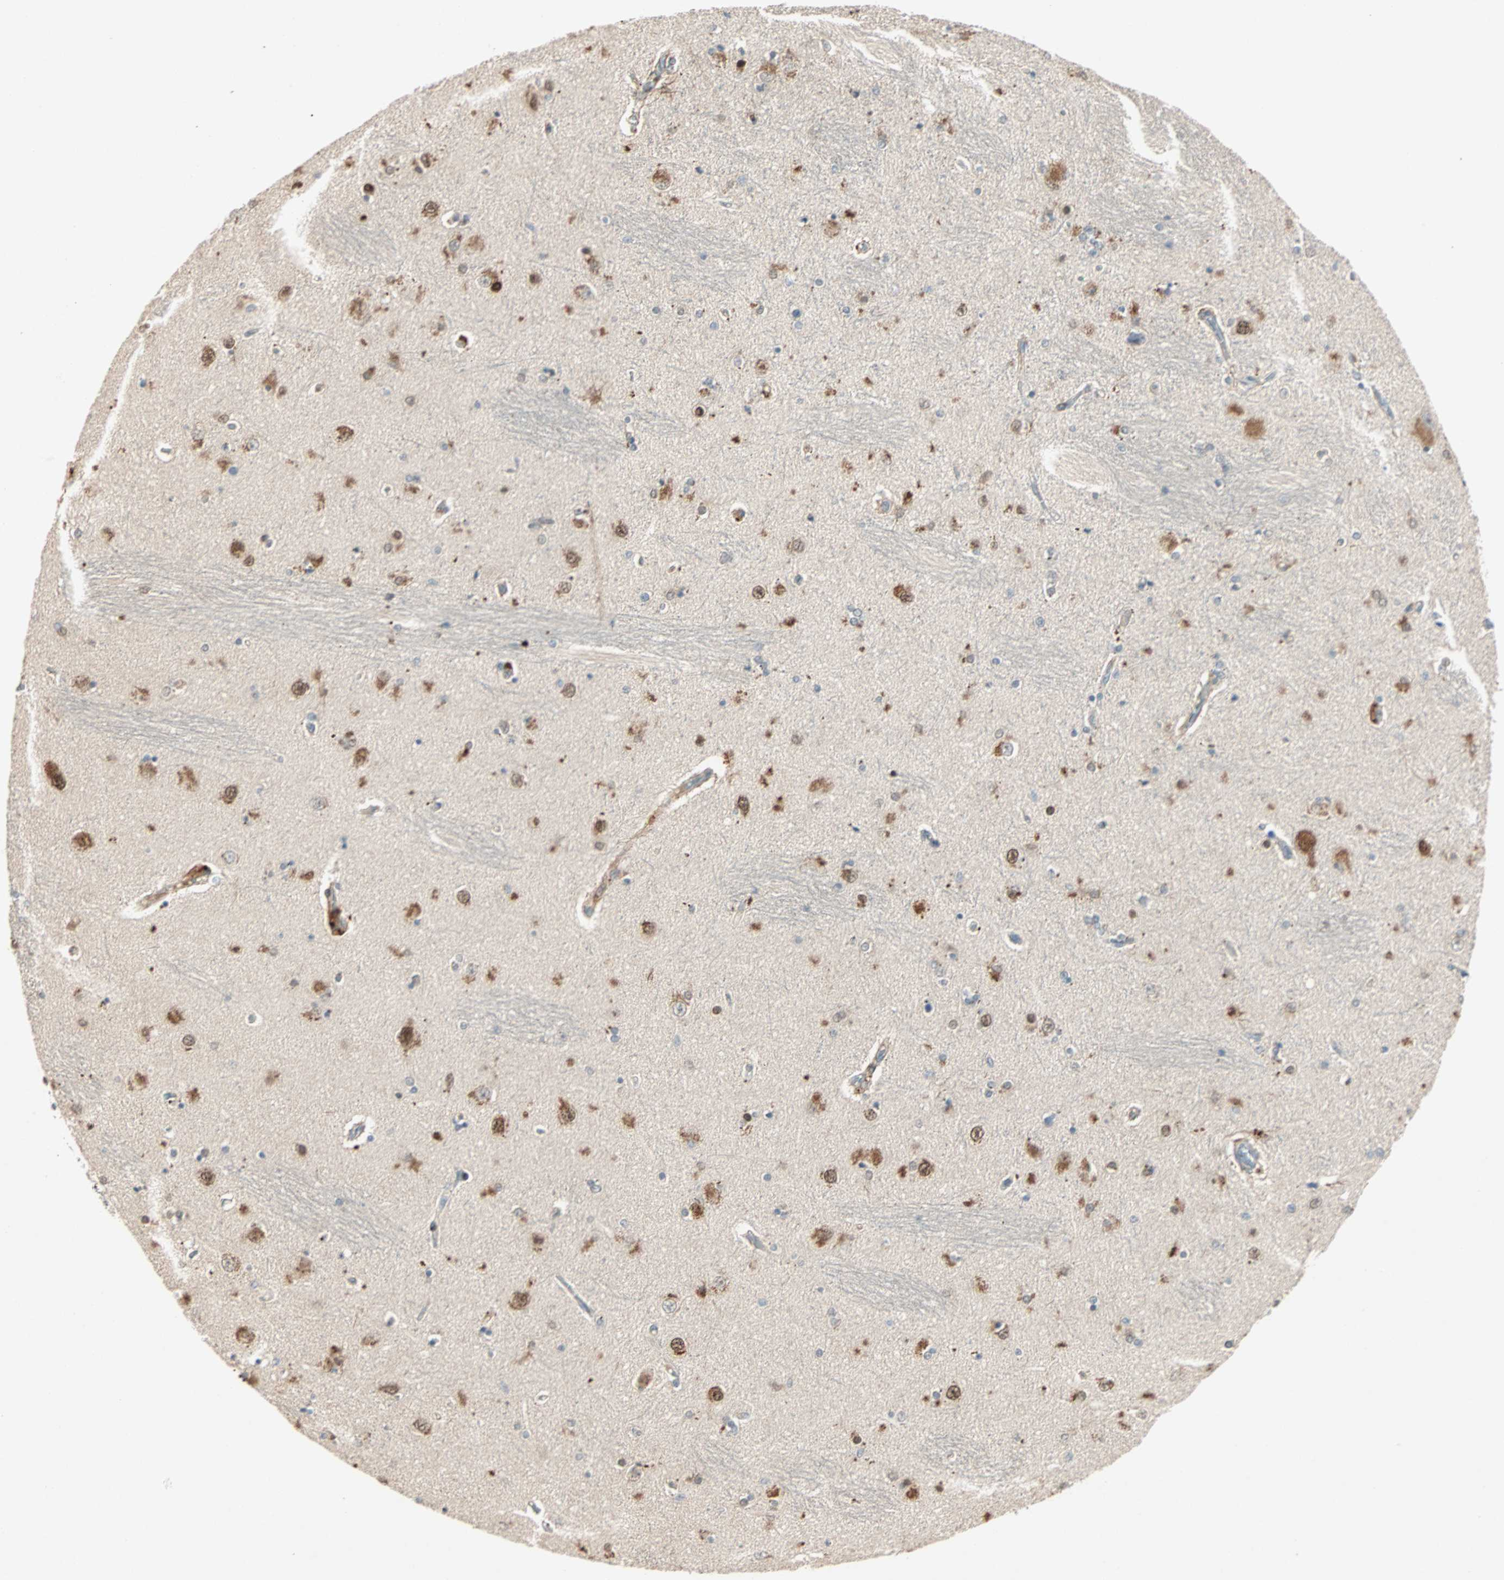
{"staining": {"intensity": "weak", "quantity": "25%-75%", "location": "cytoplasmic/membranous,nuclear"}, "tissue": "hippocampus", "cell_type": "Glial cells", "image_type": "normal", "snomed": [{"axis": "morphology", "description": "Normal tissue, NOS"}, {"axis": "topography", "description": "Hippocampus"}], "caption": "Approximately 25%-75% of glial cells in normal hippocampus exhibit weak cytoplasmic/membranous,nuclear protein staining as visualized by brown immunohistochemical staining.", "gene": "RTL6", "patient": {"sex": "female", "age": 54}}